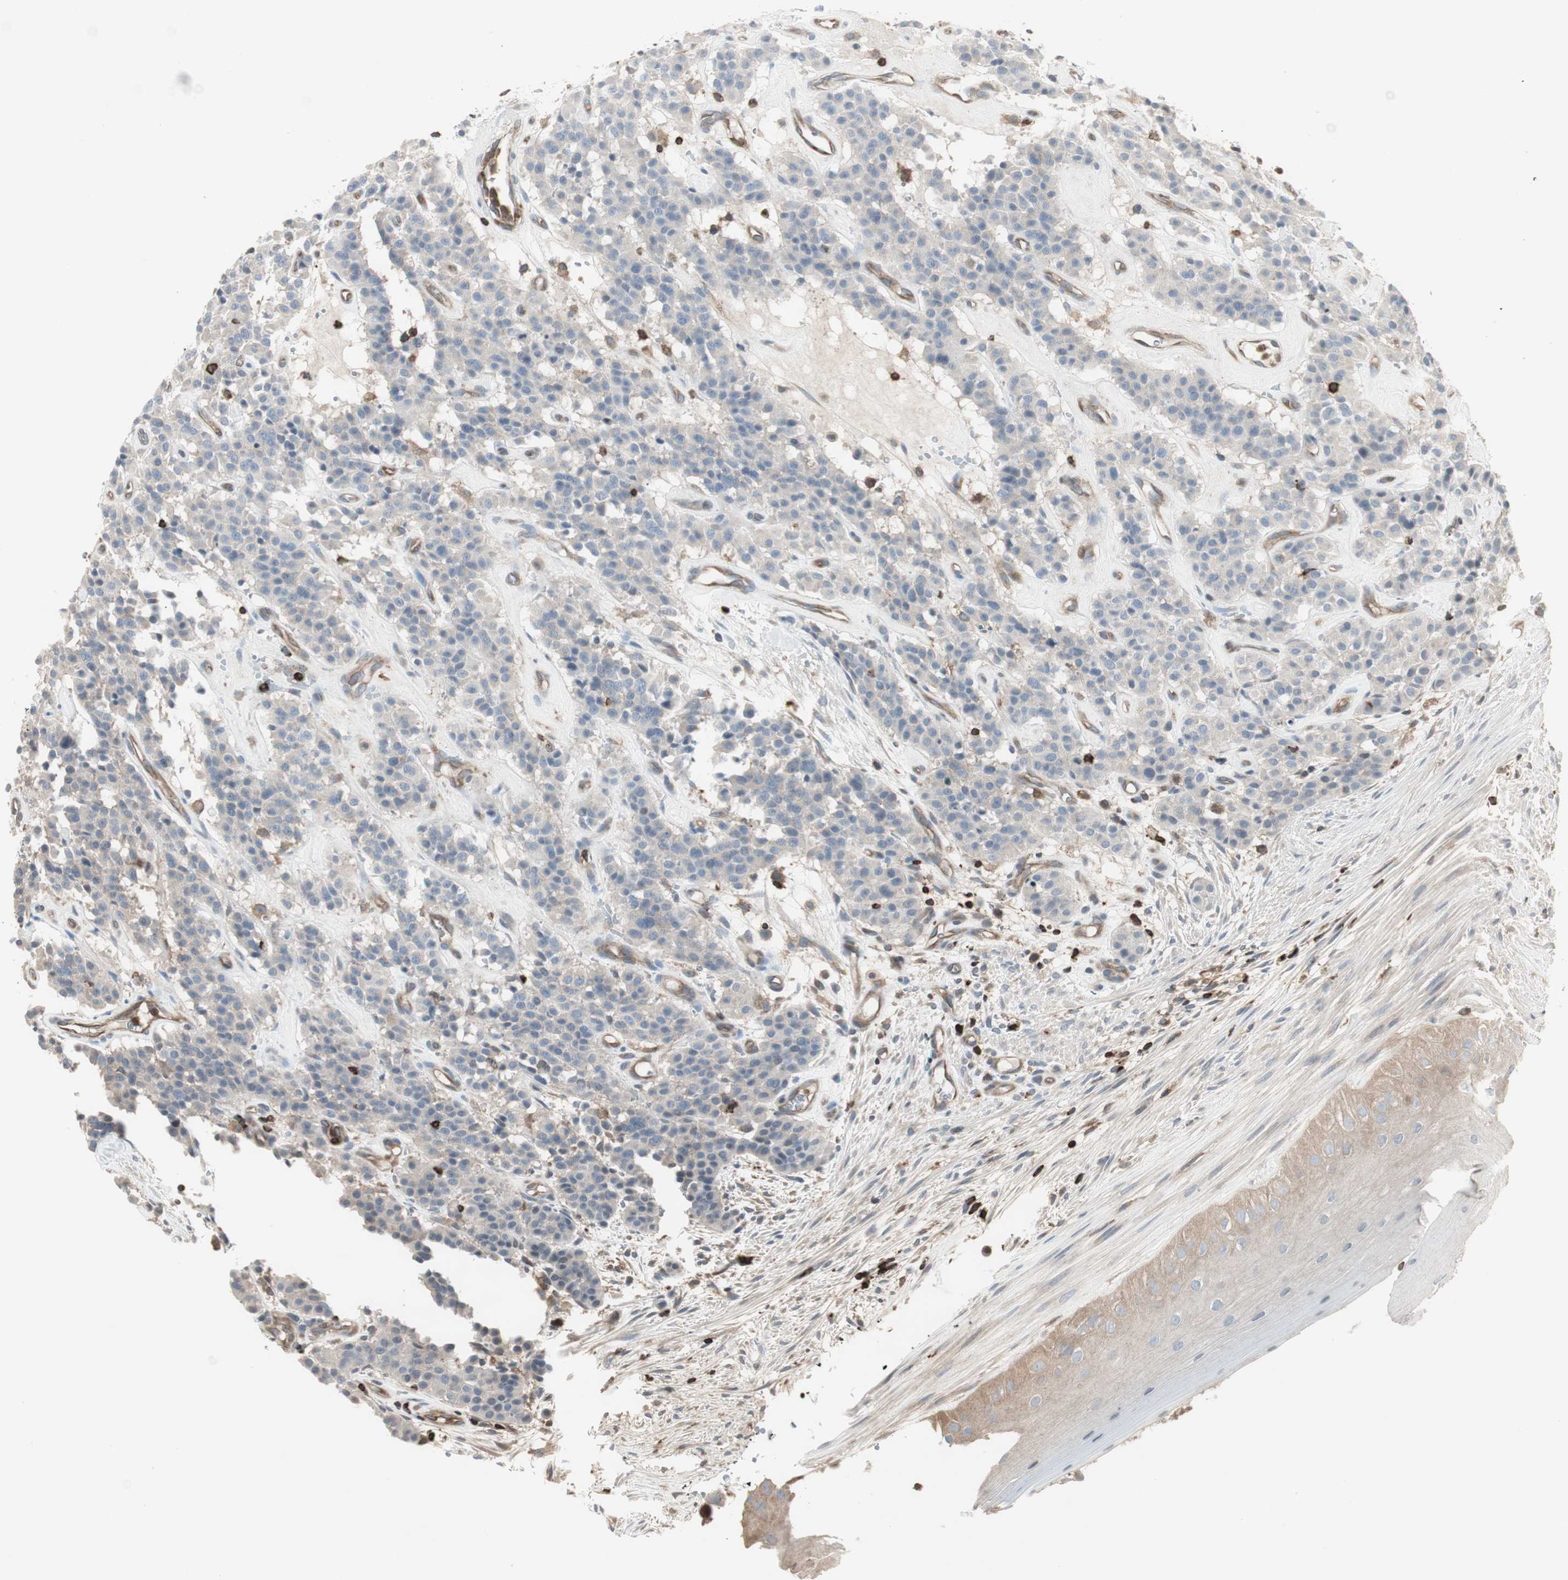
{"staining": {"intensity": "weak", "quantity": ">75%", "location": "cytoplasmic/membranous"}, "tissue": "carcinoid", "cell_type": "Tumor cells", "image_type": "cancer", "snomed": [{"axis": "morphology", "description": "Carcinoid, malignant, NOS"}, {"axis": "topography", "description": "Lung"}], "caption": "Tumor cells display weak cytoplasmic/membranous positivity in approximately >75% of cells in malignant carcinoid.", "gene": "ARHGEF1", "patient": {"sex": "male", "age": 30}}